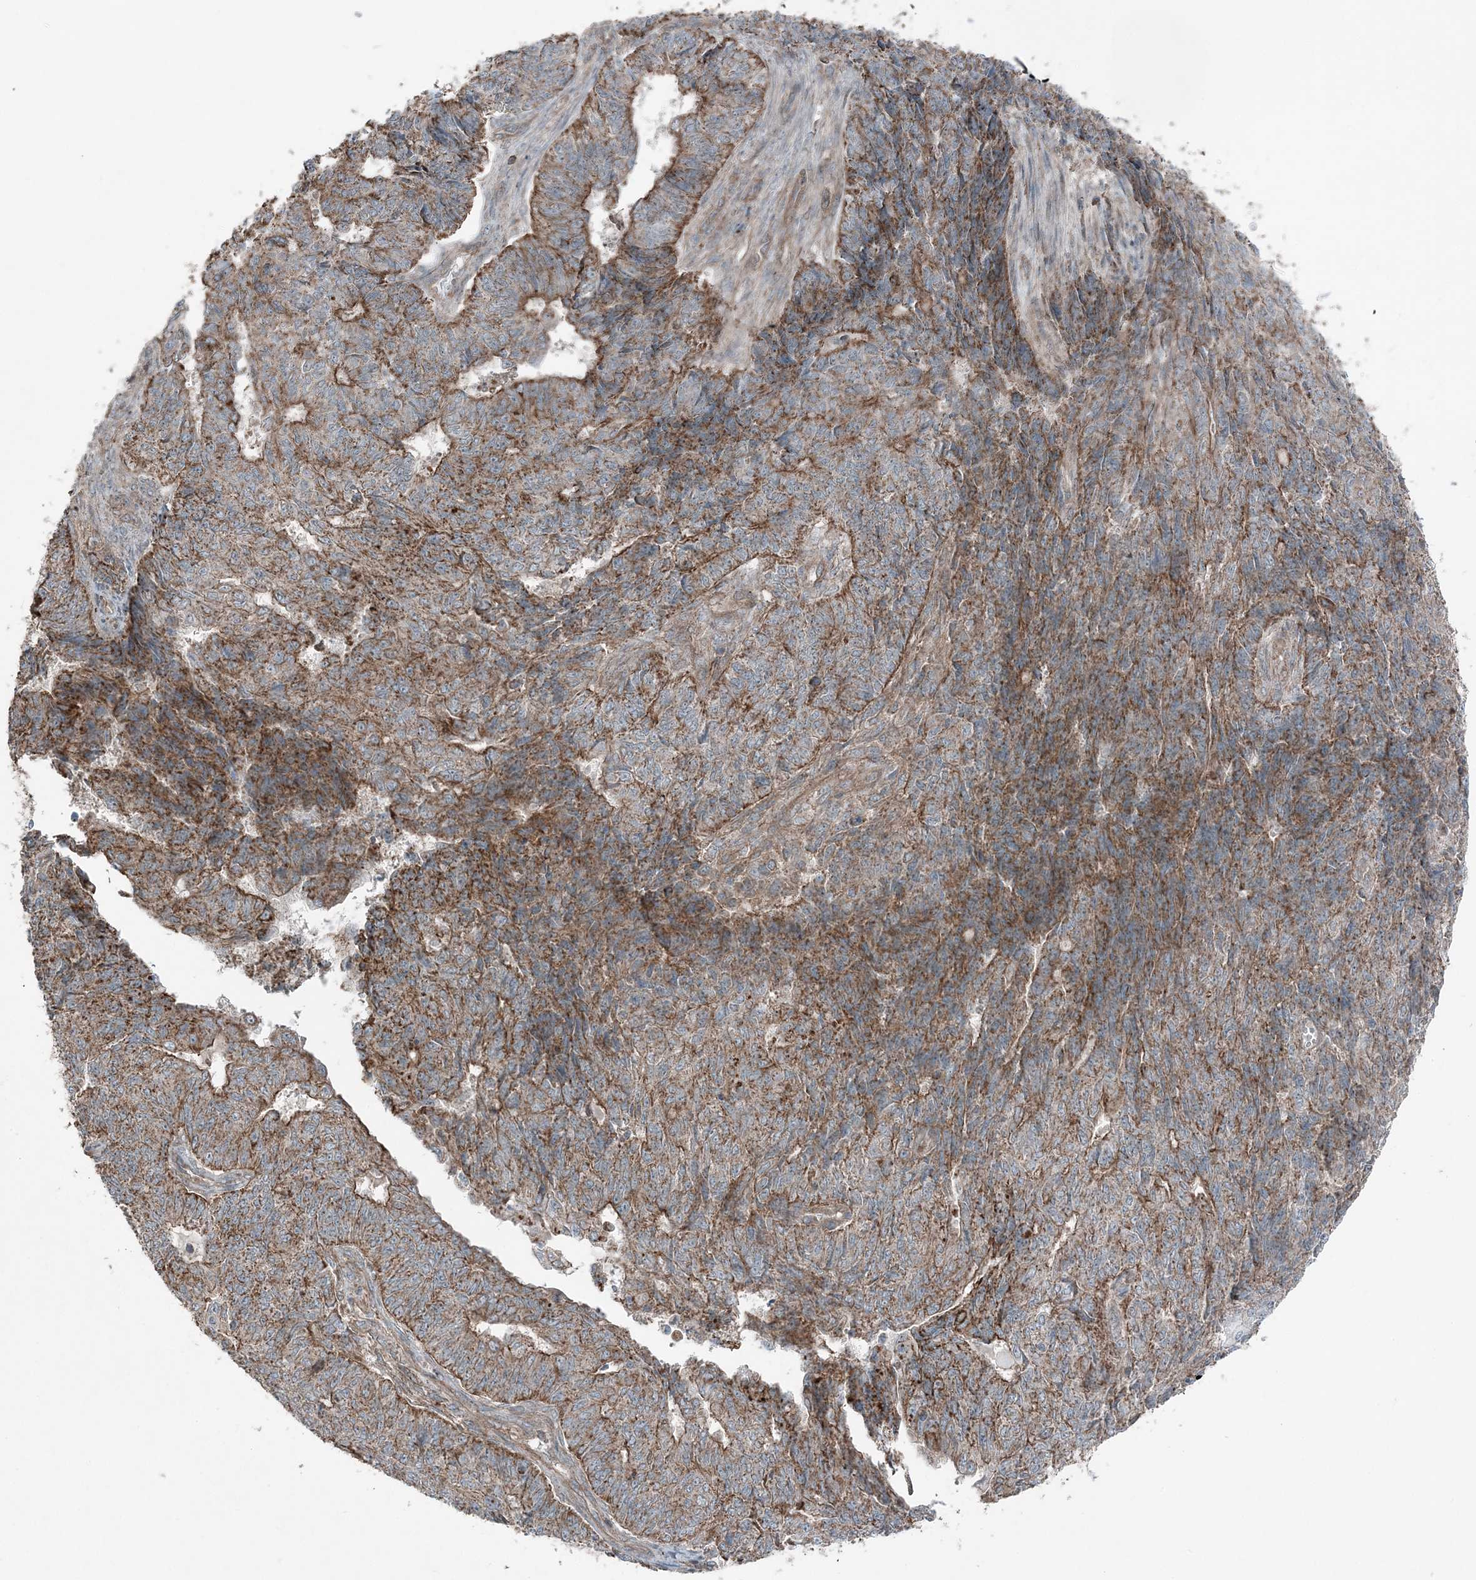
{"staining": {"intensity": "moderate", "quantity": ">75%", "location": "cytoplasmic/membranous"}, "tissue": "endometrial cancer", "cell_type": "Tumor cells", "image_type": "cancer", "snomed": [{"axis": "morphology", "description": "Adenocarcinoma, NOS"}, {"axis": "topography", "description": "Endometrium"}], "caption": "Endometrial cancer stained for a protein displays moderate cytoplasmic/membranous positivity in tumor cells.", "gene": "KY", "patient": {"sex": "female", "age": 32}}